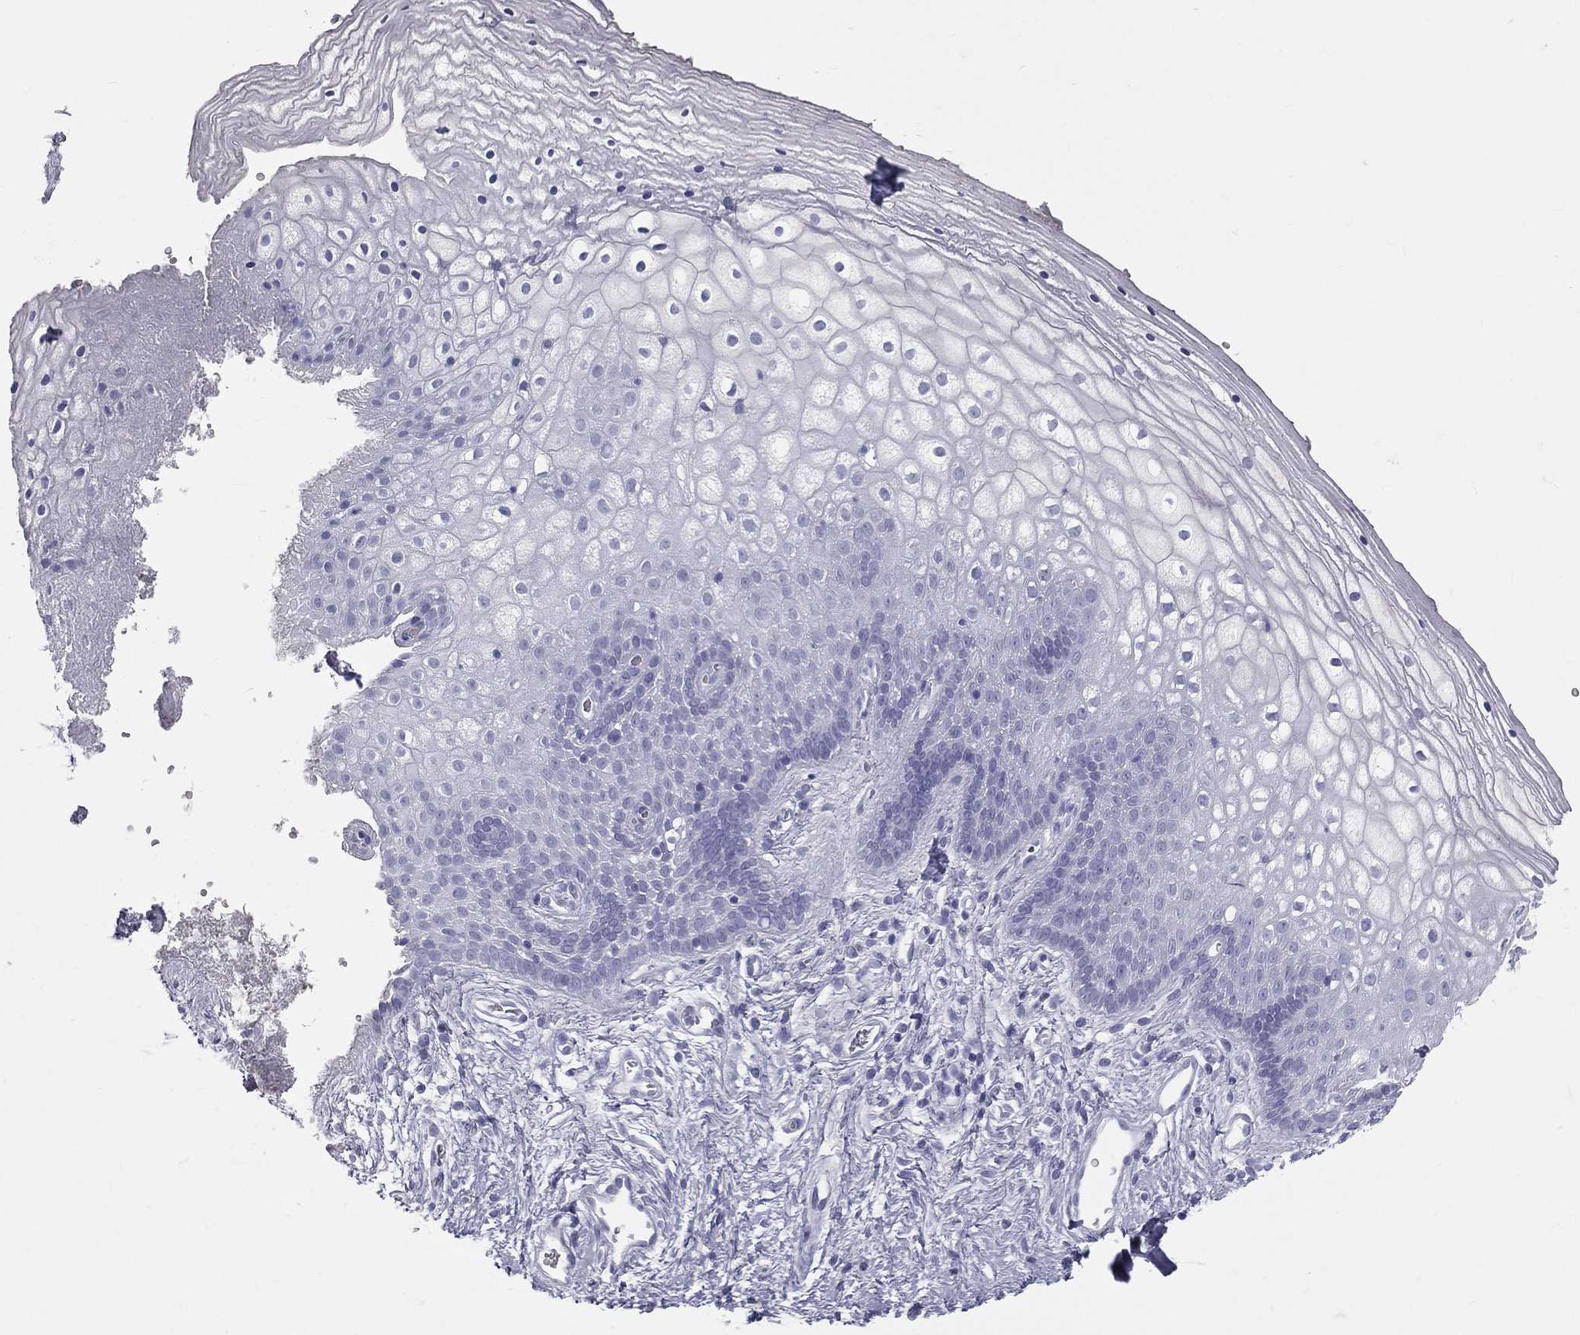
{"staining": {"intensity": "negative", "quantity": "none", "location": "none"}, "tissue": "vagina", "cell_type": "Squamous epithelial cells", "image_type": "normal", "snomed": [{"axis": "morphology", "description": "Normal tissue, NOS"}, {"axis": "topography", "description": "Vagina"}], "caption": "This image is of unremarkable vagina stained with IHC to label a protein in brown with the nuclei are counter-stained blue. There is no positivity in squamous epithelial cells.", "gene": "TFPI2", "patient": {"sex": "female", "age": 32}}